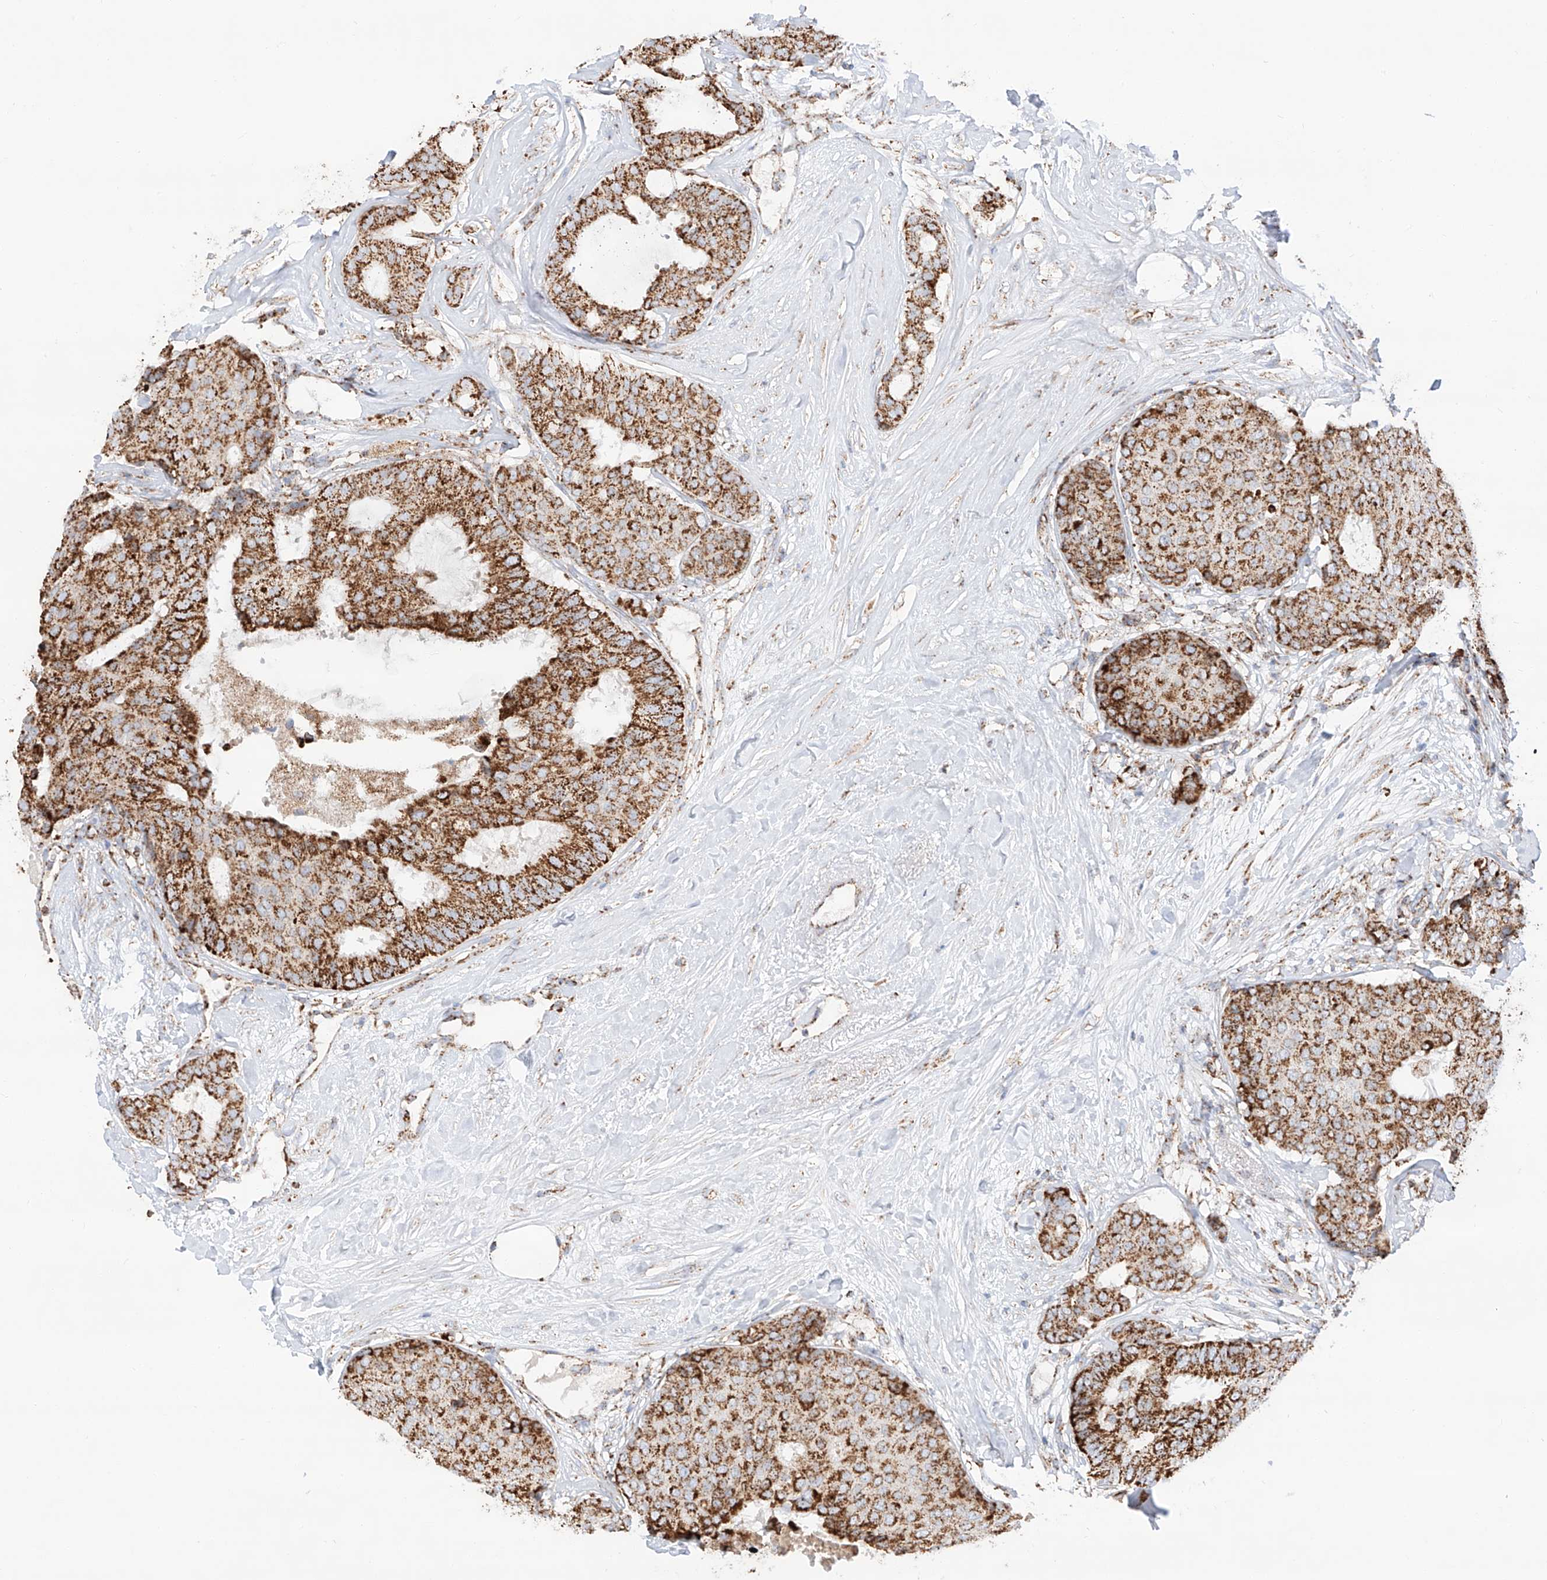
{"staining": {"intensity": "strong", "quantity": ">75%", "location": "cytoplasmic/membranous"}, "tissue": "breast cancer", "cell_type": "Tumor cells", "image_type": "cancer", "snomed": [{"axis": "morphology", "description": "Duct carcinoma"}, {"axis": "topography", "description": "Breast"}], "caption": "Strong cytoplasmic/membranous protein positivity is appreciated in about >75% of tumor cells in breast cancer.", "gene": "TTC27", "patient": {"sex": "female", "age": 75}}